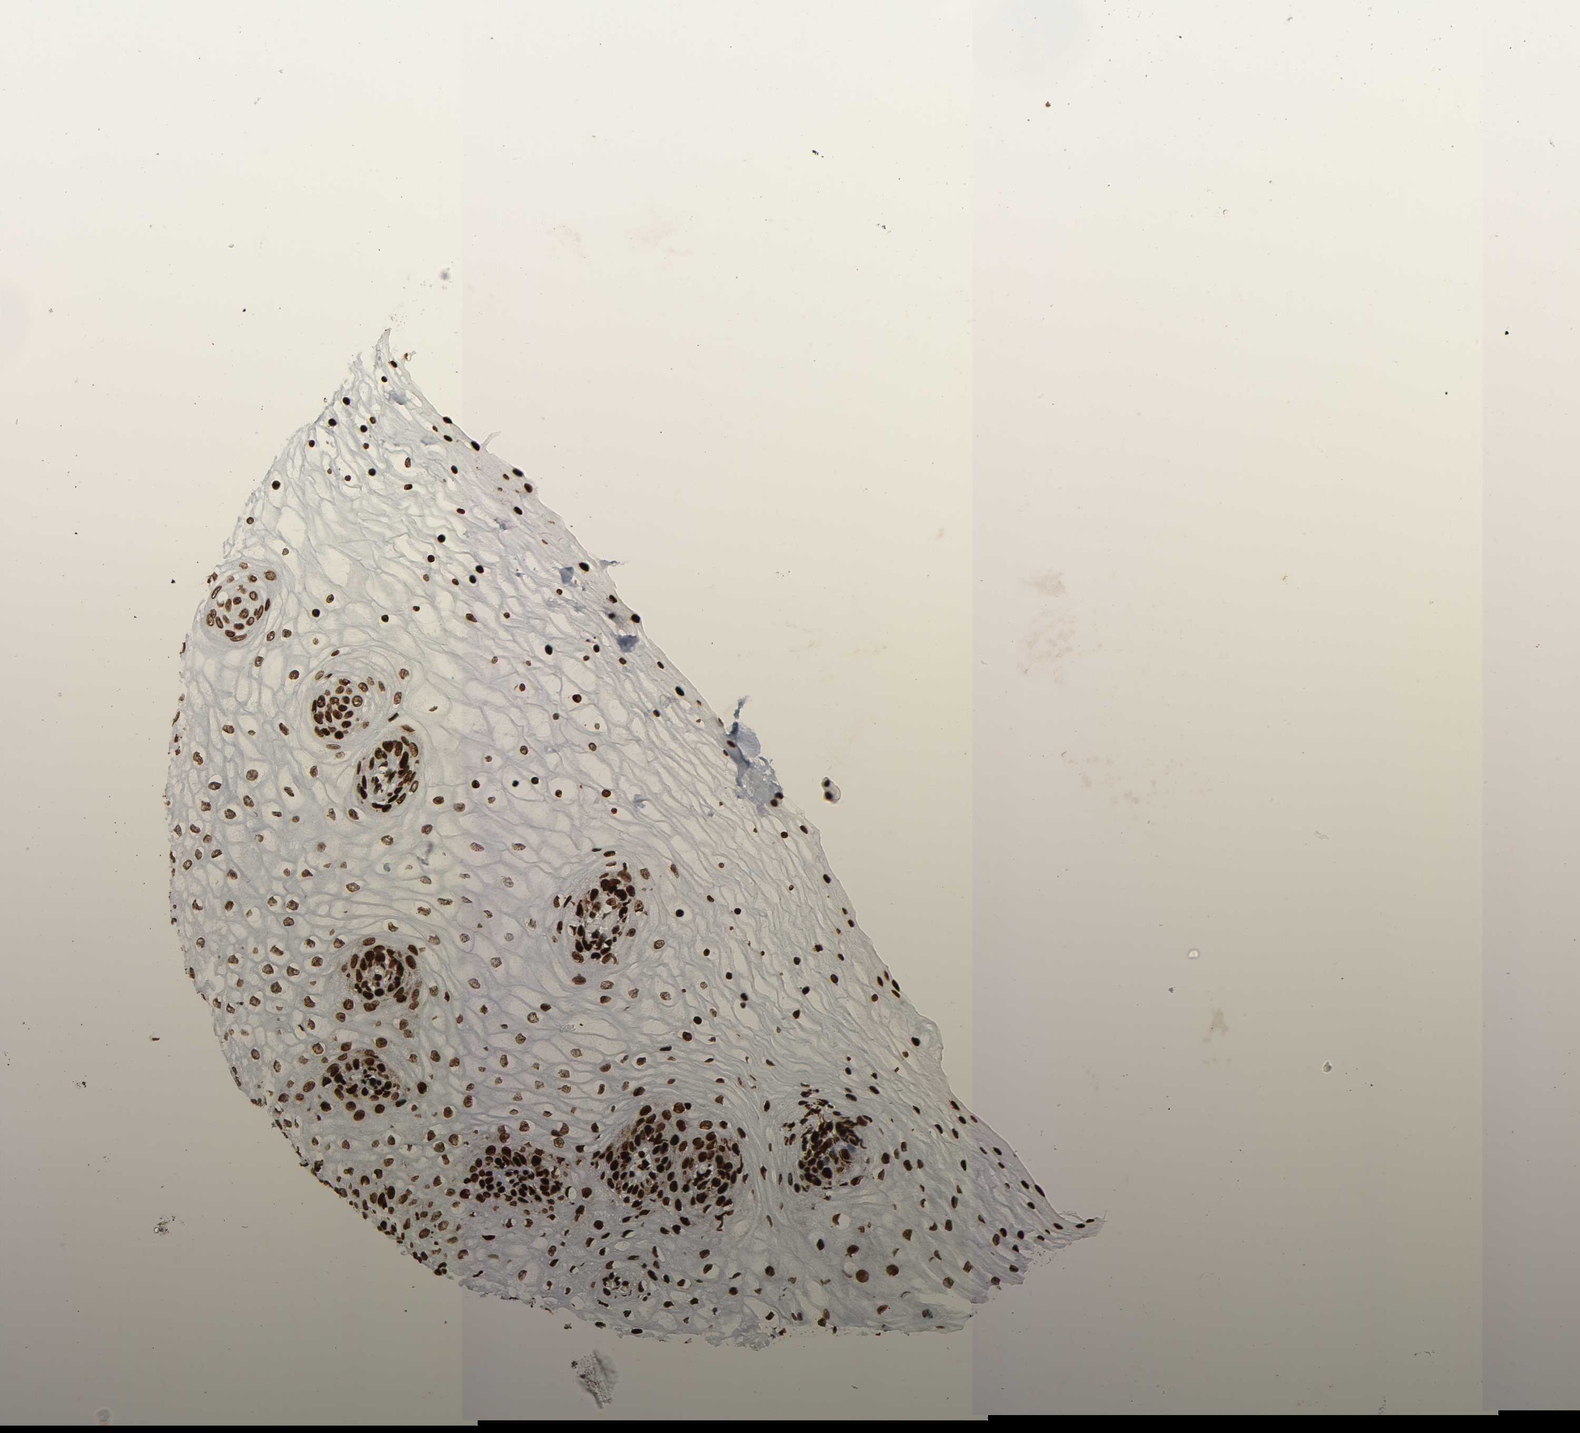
{"staining": {"intensity": "strong", "quantity": ">75%", "location": "nuclear"}, "tissue": "vagina", "cell_type": "Squamous epithelial cells", "image_type": "normal", "snomed": [{"axis": "morphology", "description": "Normal tissue, NOS"}, {"axis": "topography", "description": "Vagina"}], "caption": "Immunohistochemical staining of unremarkable vagina reveals high levels of strong nuclear positivity in about >75% of squamous epithelial cells. The staining was performed using DAB (3,3'-diaminobenzidine) to visualize the protein expression in brown, while the nuclei were stained in blue with hematoxylin (Magnification: 20x).", "gene": "RXRA", "patient": {"sex": "female", "age": 34}}